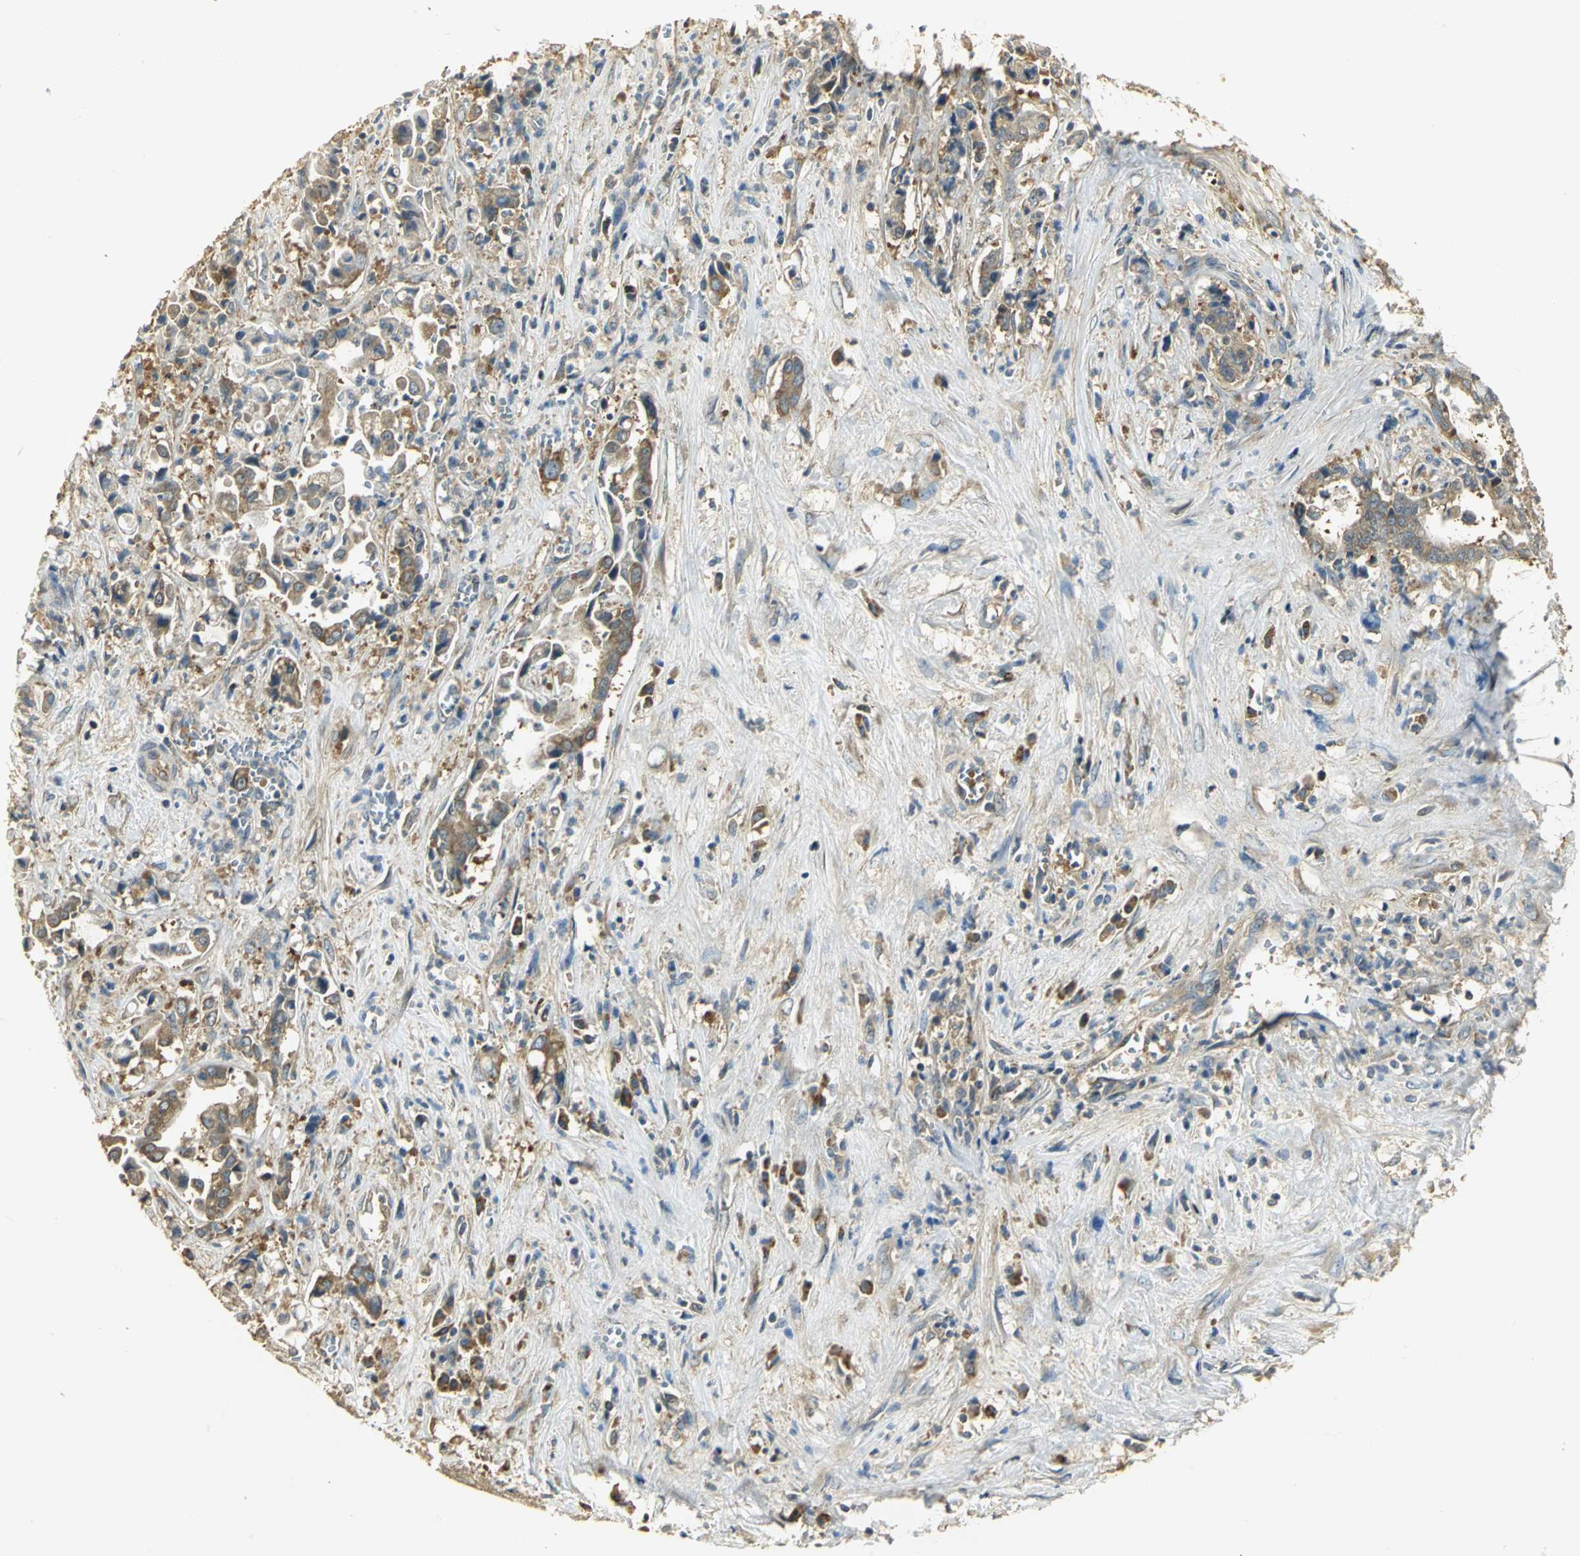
{"staining": {"intensity": "moderate", "quantity": ">75%", "location": "cytoplasmic/membranous"}, "tissue": "liver cancer", "cell_type": "Tumor cells", "image_type": "cancer", "snomed": [{"axis": "morphology", "description": "Cholangiocarcinoma"}, {"axis": "topography", "description": "Liver"}], "caption": "The photomicrograph demonstrates a brown stain indicating the presence of a protein in the cytoplasmic/membranous of tumor cells in liver cancer. (Brightfield microscopy of DAB IHC at high magnification).", "gene": "RARS1", "patient": {"sex": "male", "age": 57}}